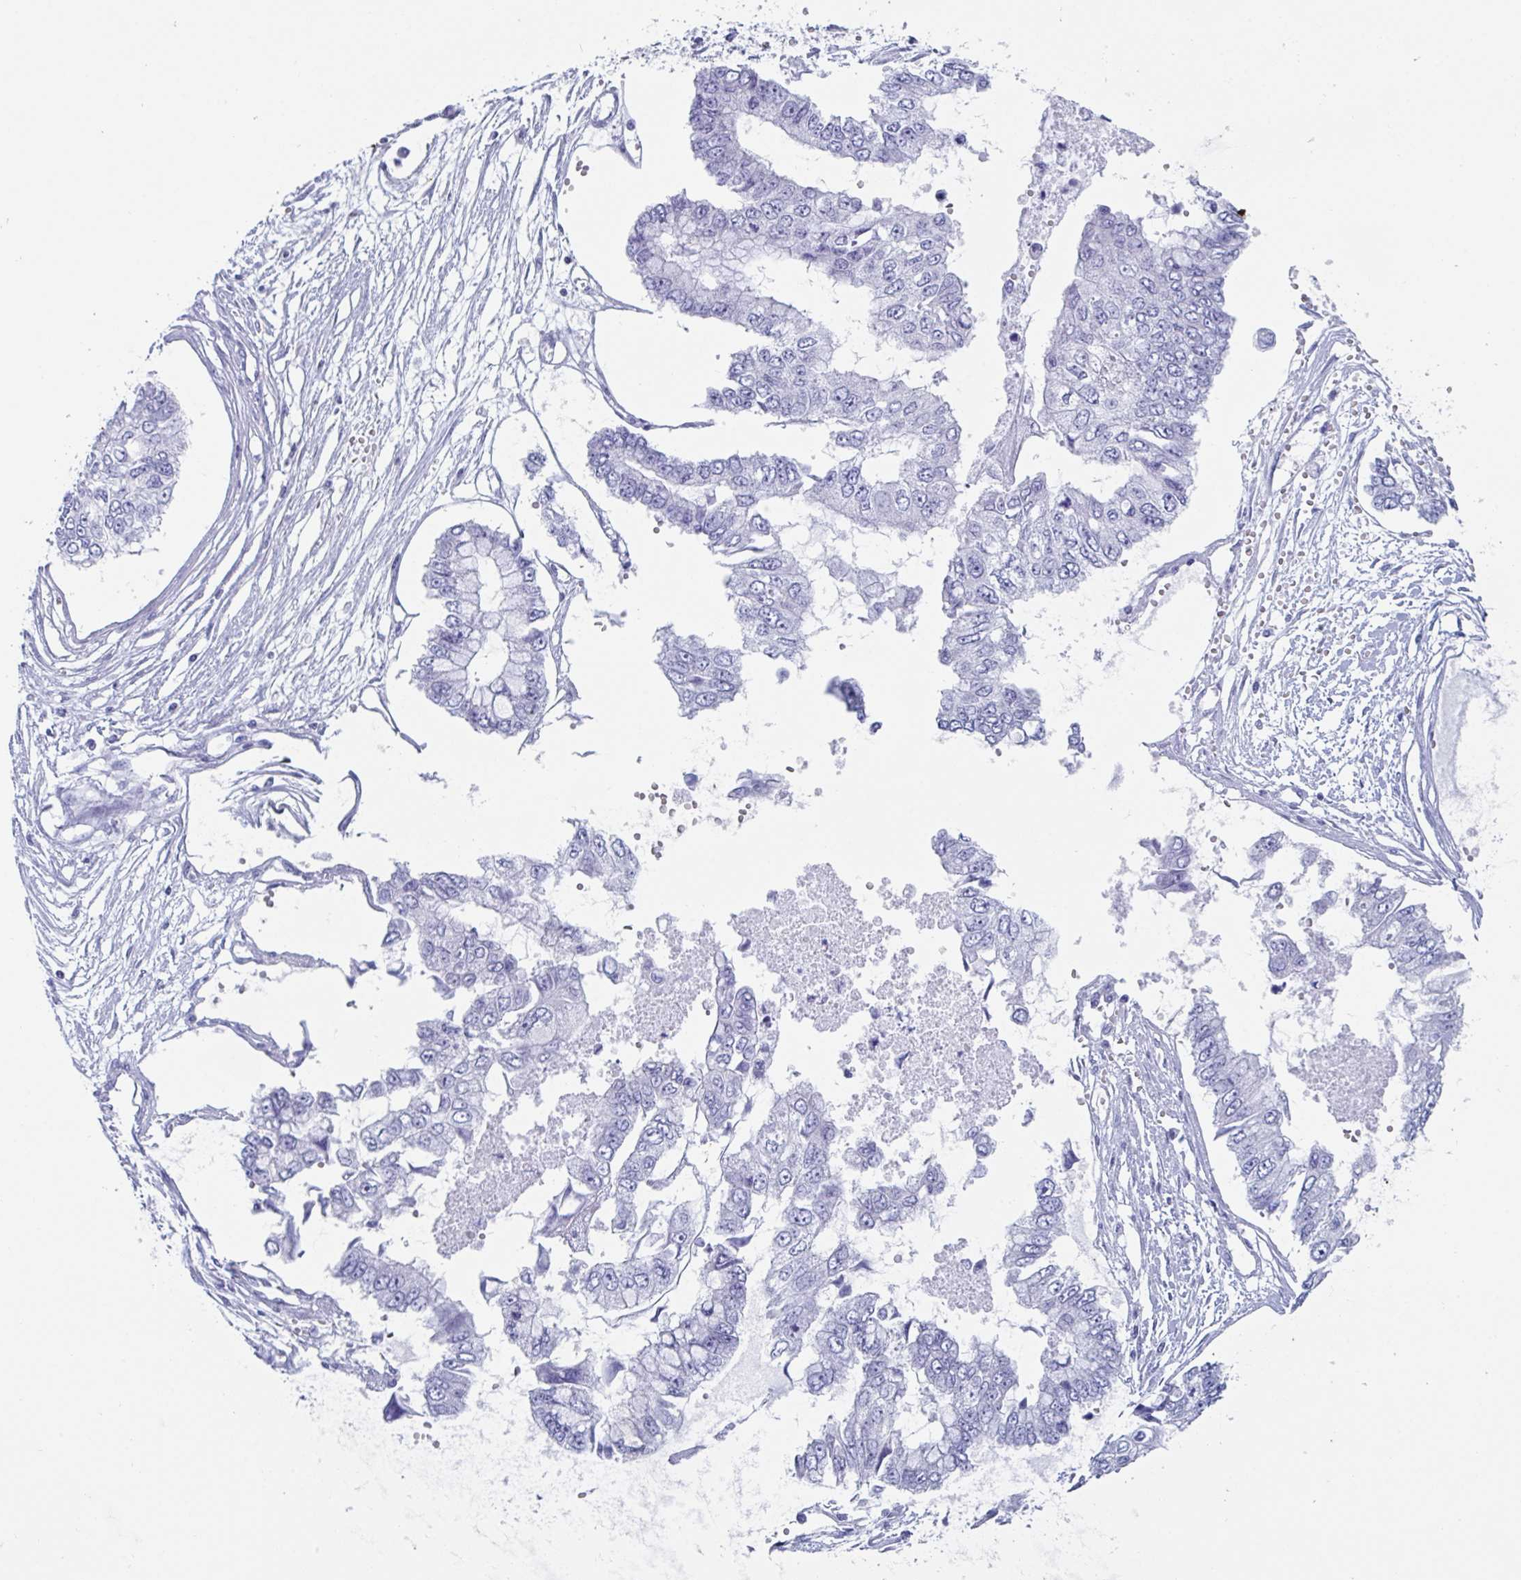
{"staining": {"intensity": "negative", "quantity": "none", "location": "none"}, "tissue": "ovarian cancer", "cell_type": "Tumor cells", "image_type": "cancer", "snomed": [{"axis": "morphology", "description": "Cystadenocarcinoma, mucinous, NOS"}, {"axis": "topography", "description": "Ovary"}], "caption": "There is no significant positivity in tumor cells of mucinous cystadenocarcinoma (ovarian).", "gene": "ZPBP", "patient": {"sex": "female", "age": 72}}